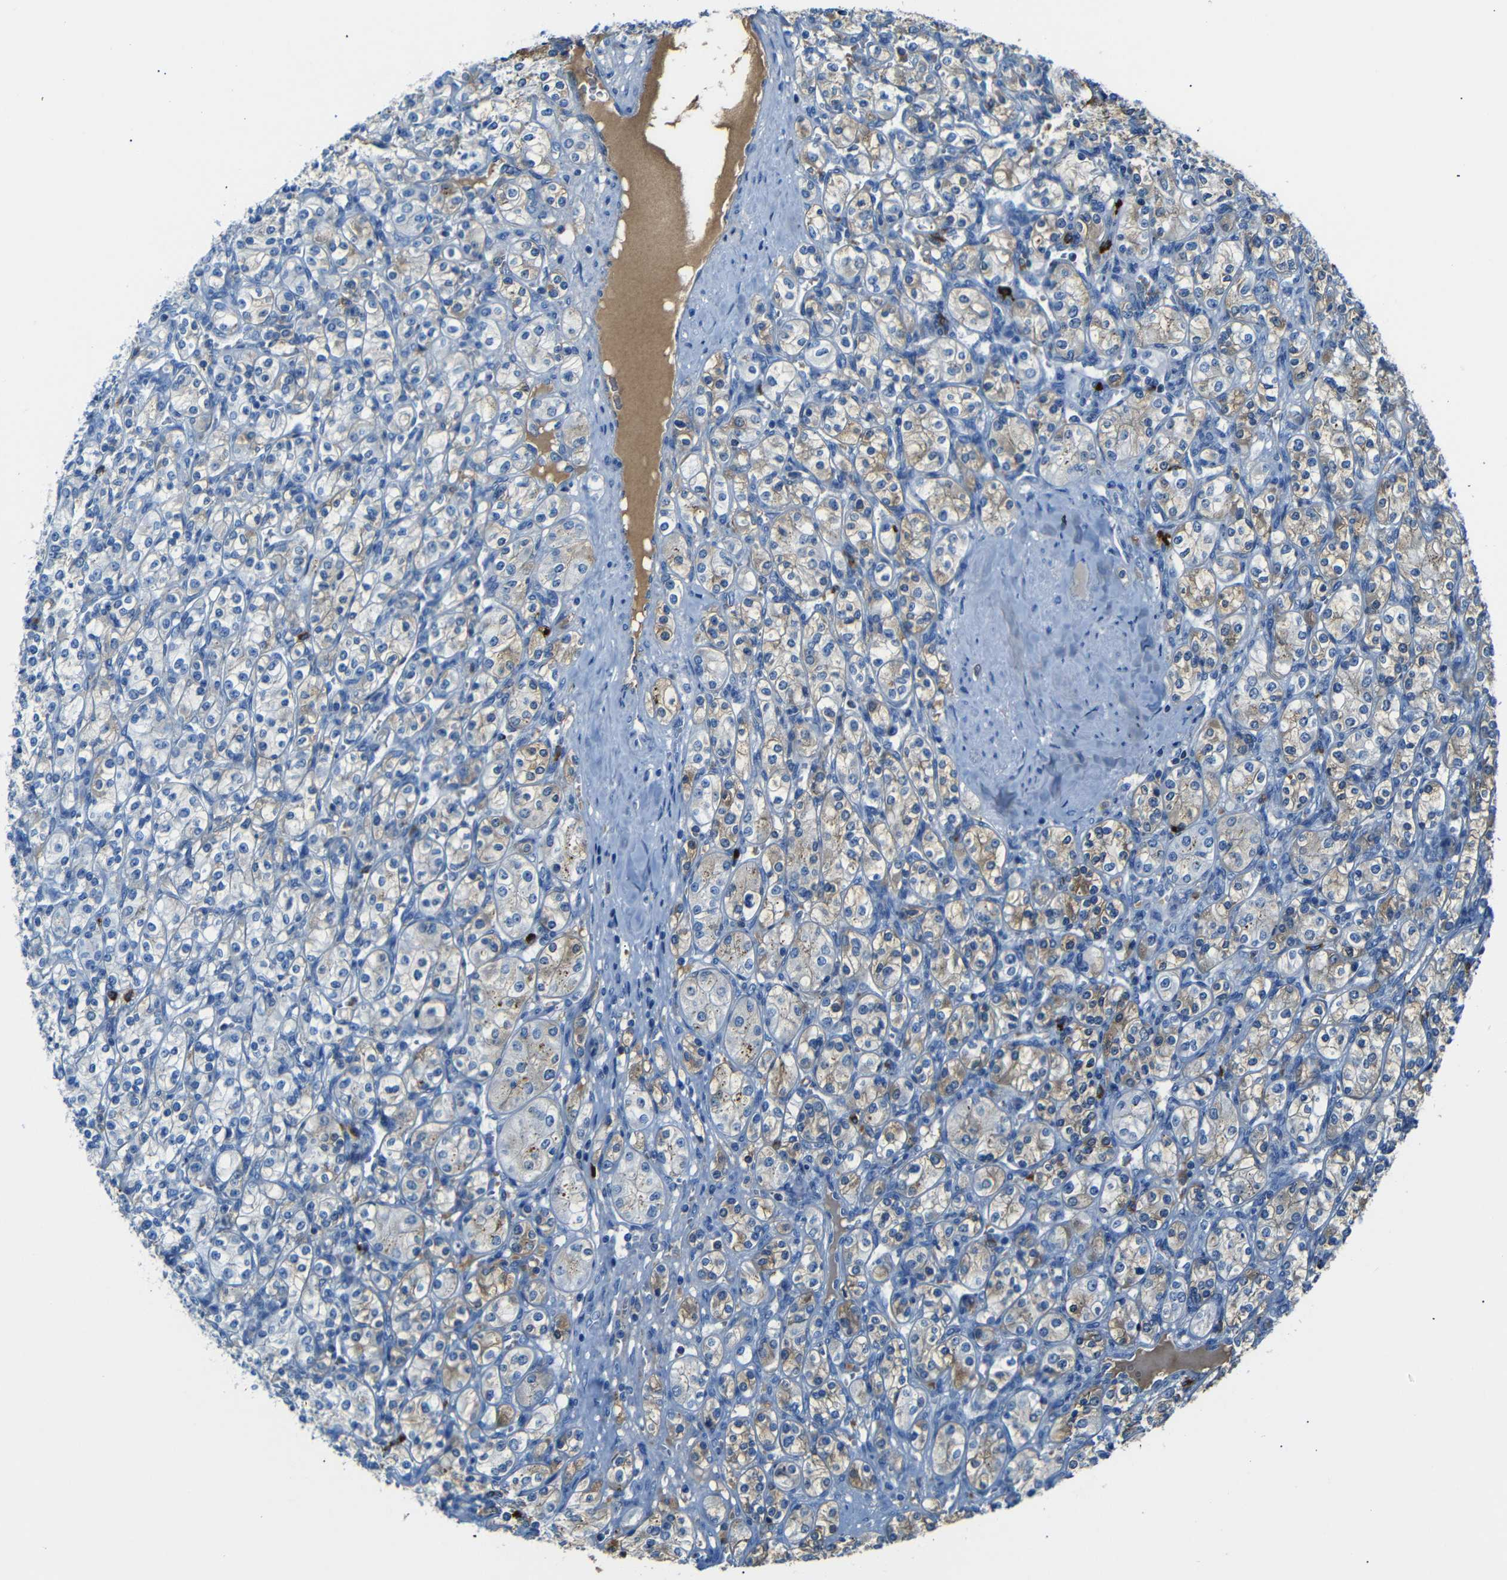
{"staining": {"intensity": "weak", "quantity": "<25%", "location": "cytoplasmic/membranous"}, "tissue": "renal cancer", "cell_type": "Tumor cells", "image_type": "cancer", "snomed": [{"axis": "morphology", "description": "Adenocarcinoma, NOS"}, {"axis": "topography", "description": "Kidney"}], "caption": "Tumor cells are negative for protein expression in human renal cancer. (Stains: DAB (3,3'-diaminobenzidine) immunohistochemistry with hematoxylin counter stain, Microscopy: brightfield microscopy at high magnification).", "gene": "SERPINA1", "patient": {"sex": "male", "age": 77}}